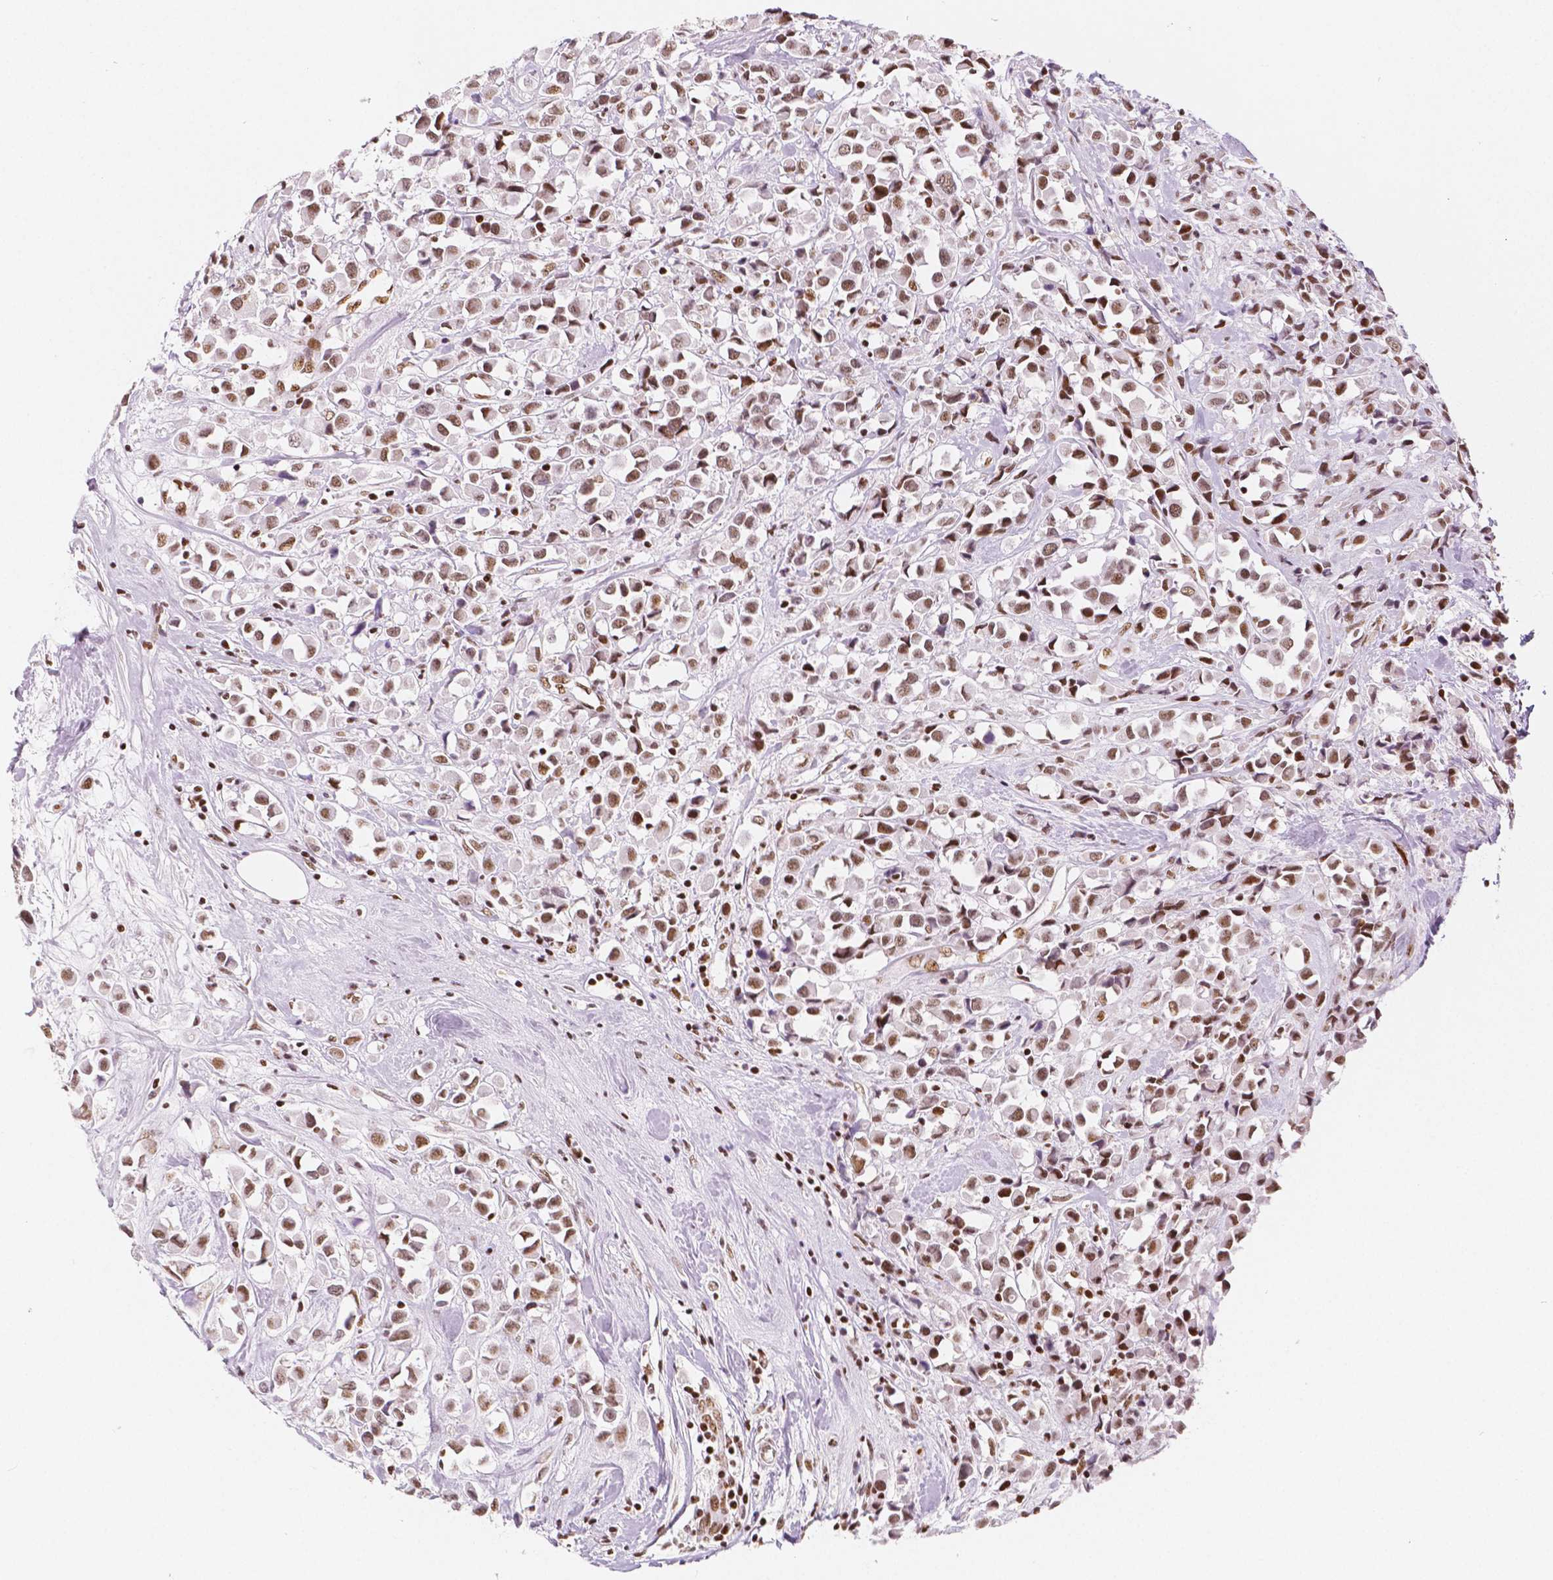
{"staining": {"intensity": "moderate", "quantity": ">75%", "location": "nuclear"}, "tissue": "breast cancer", "cell_type": "Tumor cells", "image_type": "cancer", "snomed": [{"axis": "morphology", "description": "Duct carcinoma"}, {"axis": "topography", "description": "Breast"}], "caption": "Immunohistochemistry of breast cancer exhibits medium levels of moderate nuclear expression in about >75% of tumor cells. (DAB (3,3'-diaminobenzidine) IHC, brown staining for protein, blue staining for nuclei).", "gene": "HDAC1", "patient": {"sex": "female", "age": 61}}